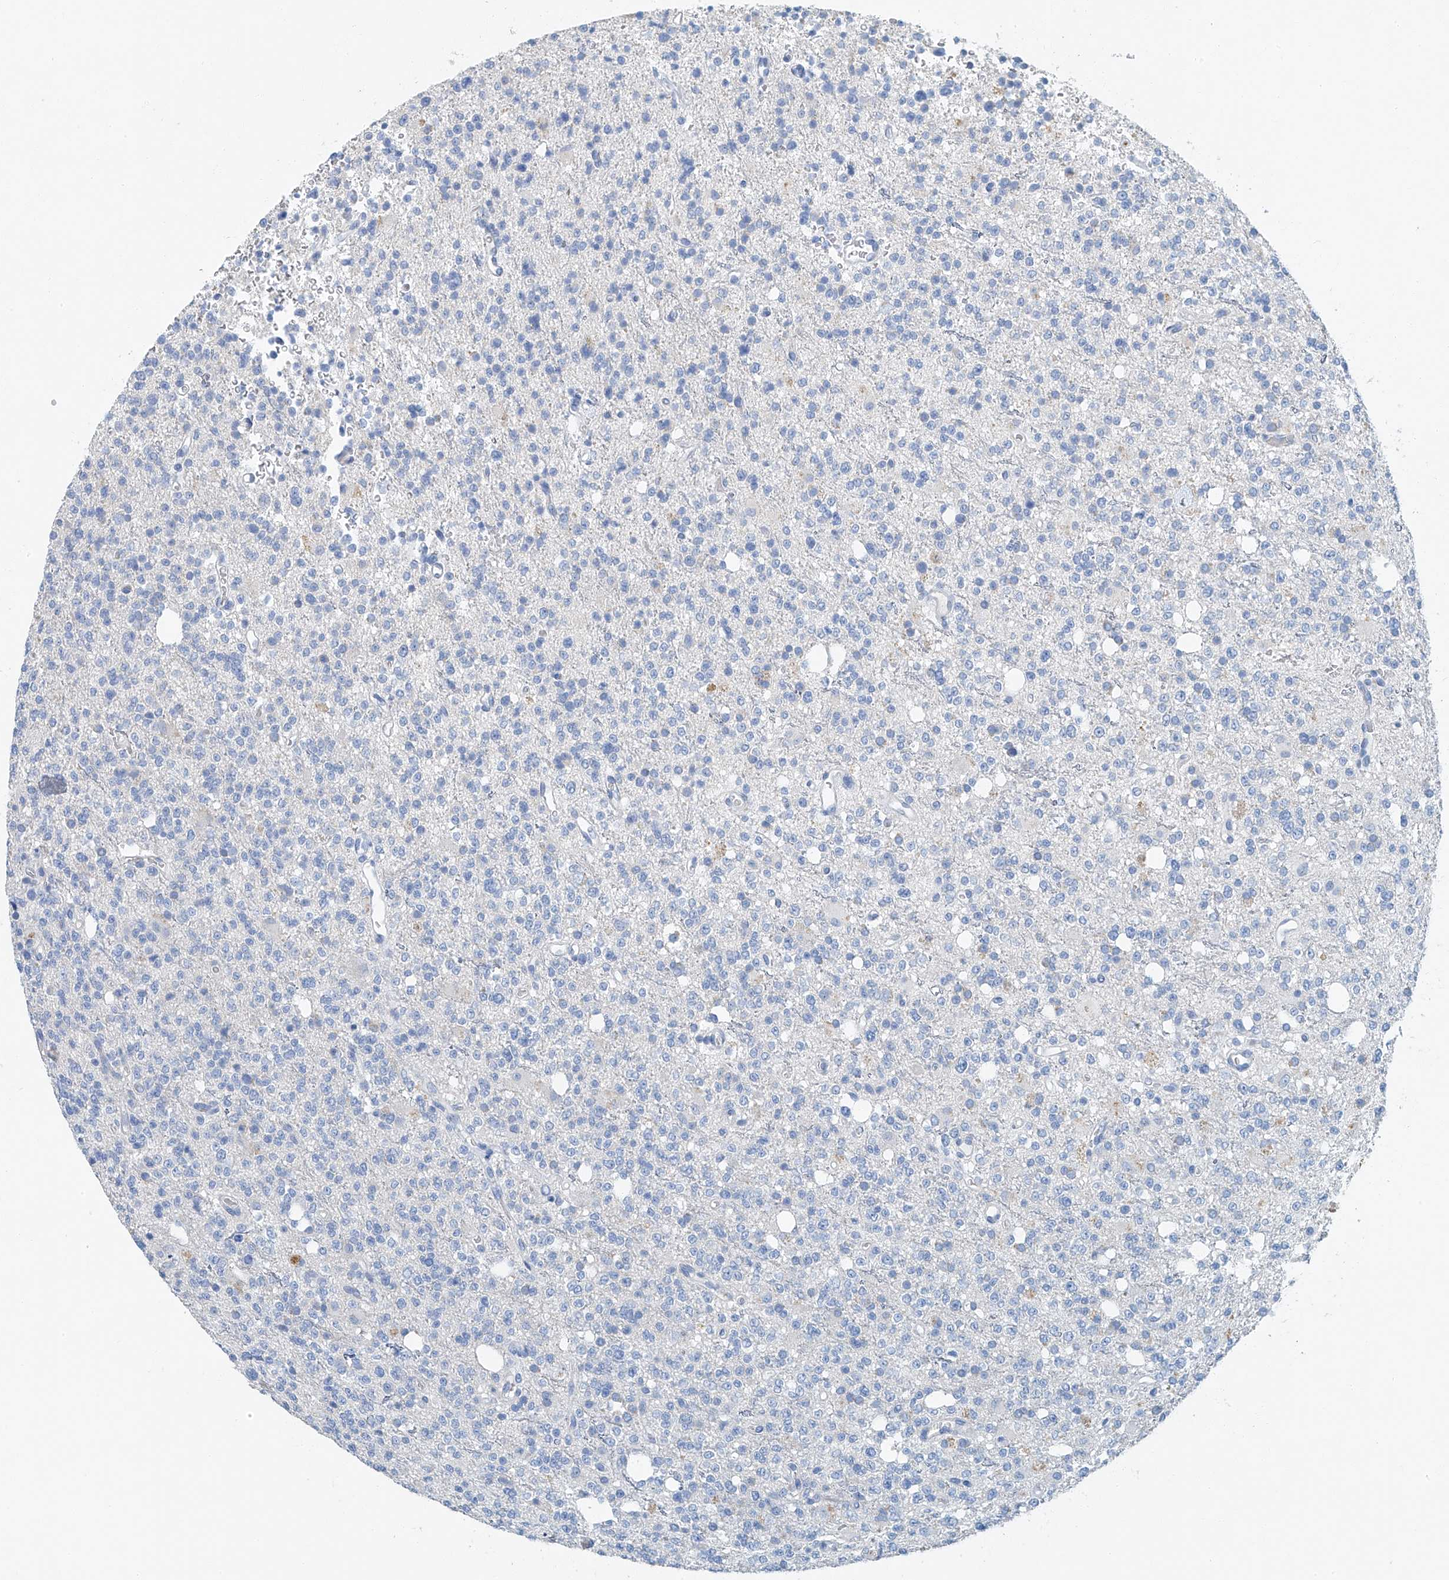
{"staining": {"intensity": "negative", "quantity": "none", "location": "none"}, "tissue": "glioma", "cell_type": "Tumor cells", "image_type": "cancer", "snomed": [{"axis": "morphology", "description": "Glioma, malignant, High grade"}, {"axis": "topography", "description": "Brain"}], "caption": "IHC of malignant high-grade glioma shows no staining in tumor cells.", "gene": "C1orf87", "patient": {"sex": "female", "age": 62}}